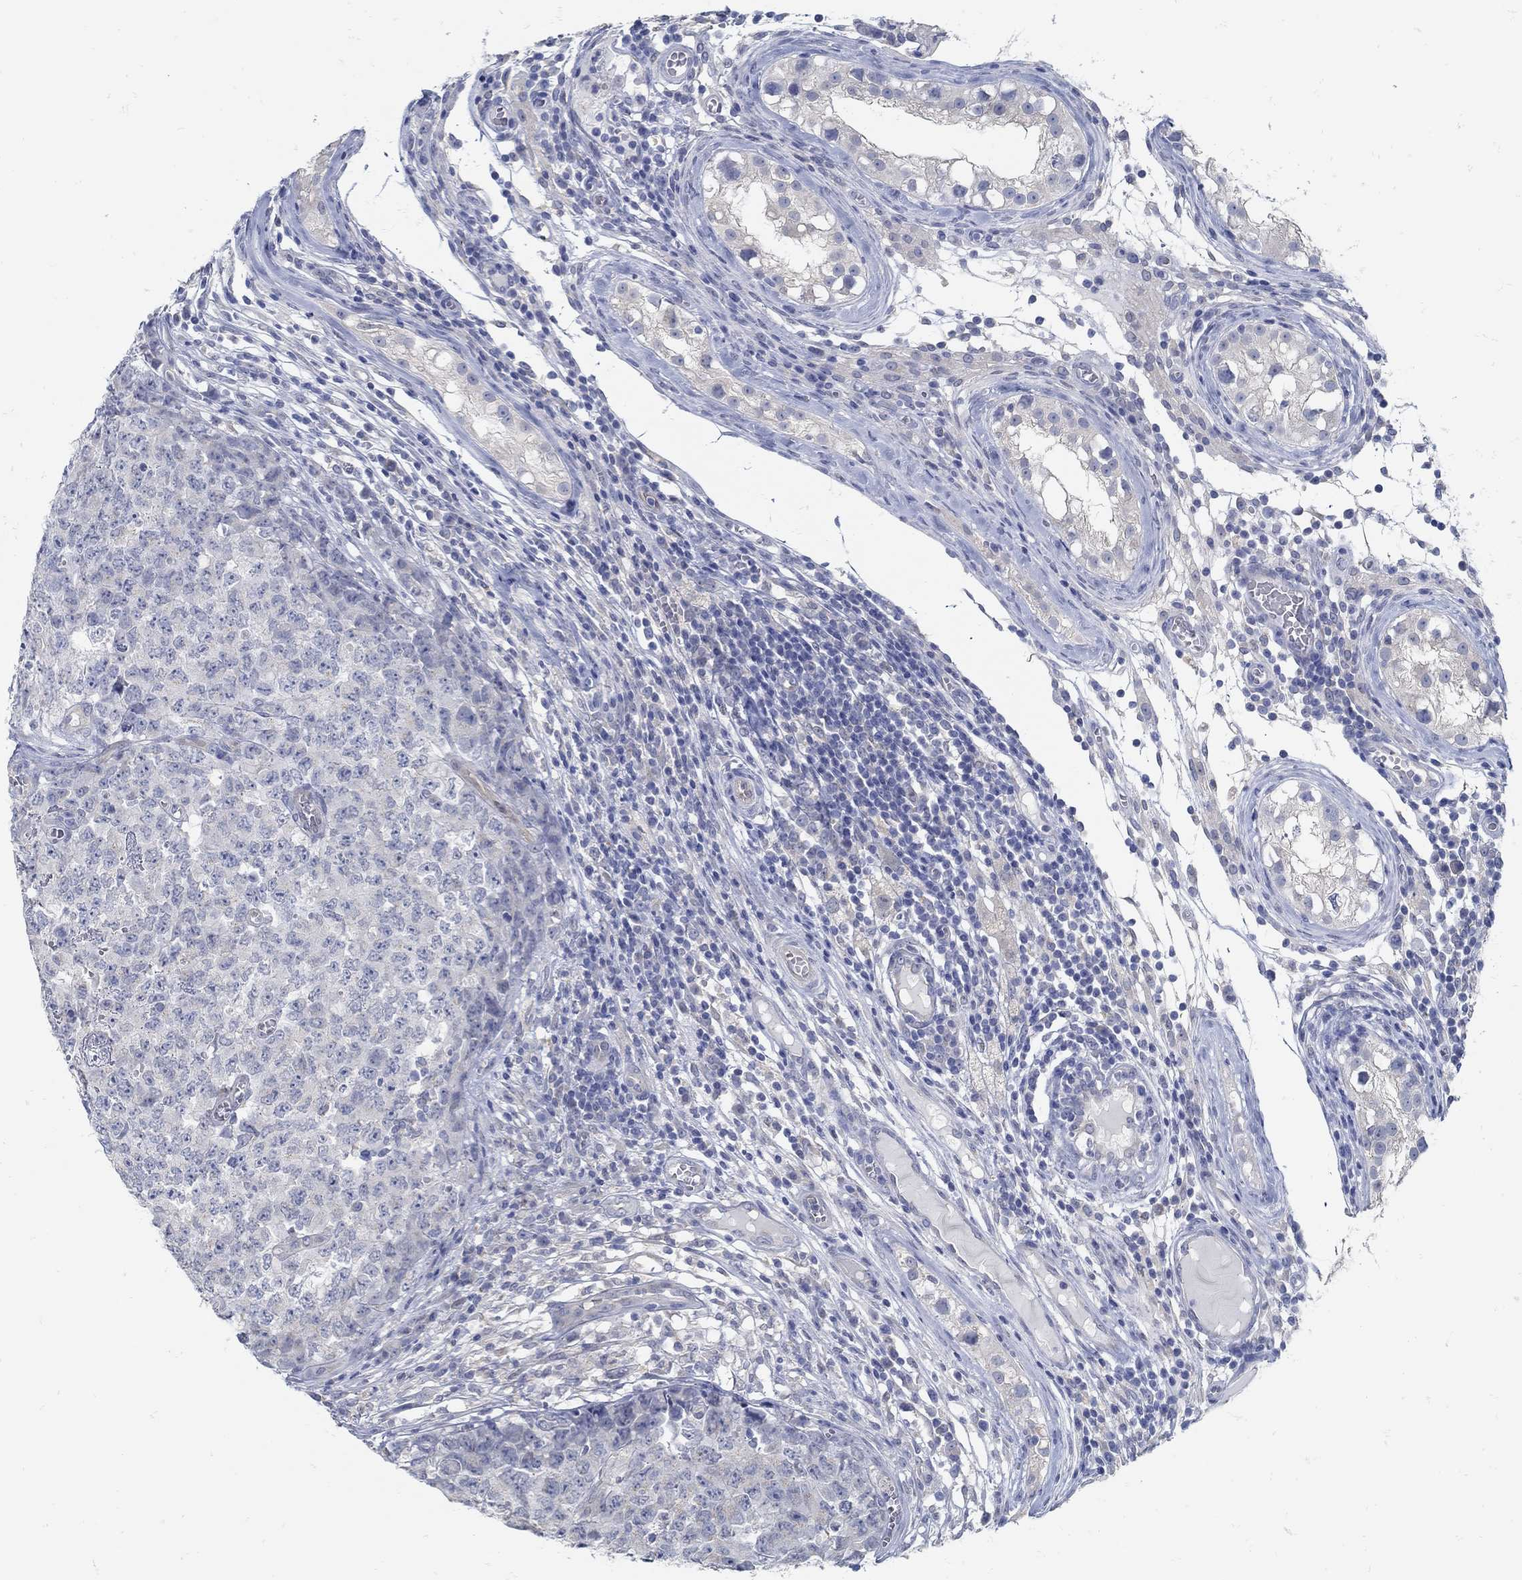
{"staining": {"intensity": "negative", "quantity": "none", "location": "none"}, "tissue": "testis cancer", "cell_type": "Tumor cells", "image_type": "cancer", "snomed": [{"axis": "morphology", "description": "Carcinoma, Embryonal, NOS"}, {"axis": "topography", "description": "Testis"}], "caption": "This is a histopathology image of immunohistochemistry (IHC) staining of testis embryonal carcinoma, which shows no expression in tumor cells. Brightfield microscopy of immunohistochemistry (IHC) stained with DAB (3,3'-diaminobenzidine) (brown) and hematoxylin (blue), captured at high magnification.", "gene": "ZFAND4", "patient": {"sex": "male", "age": 23}}